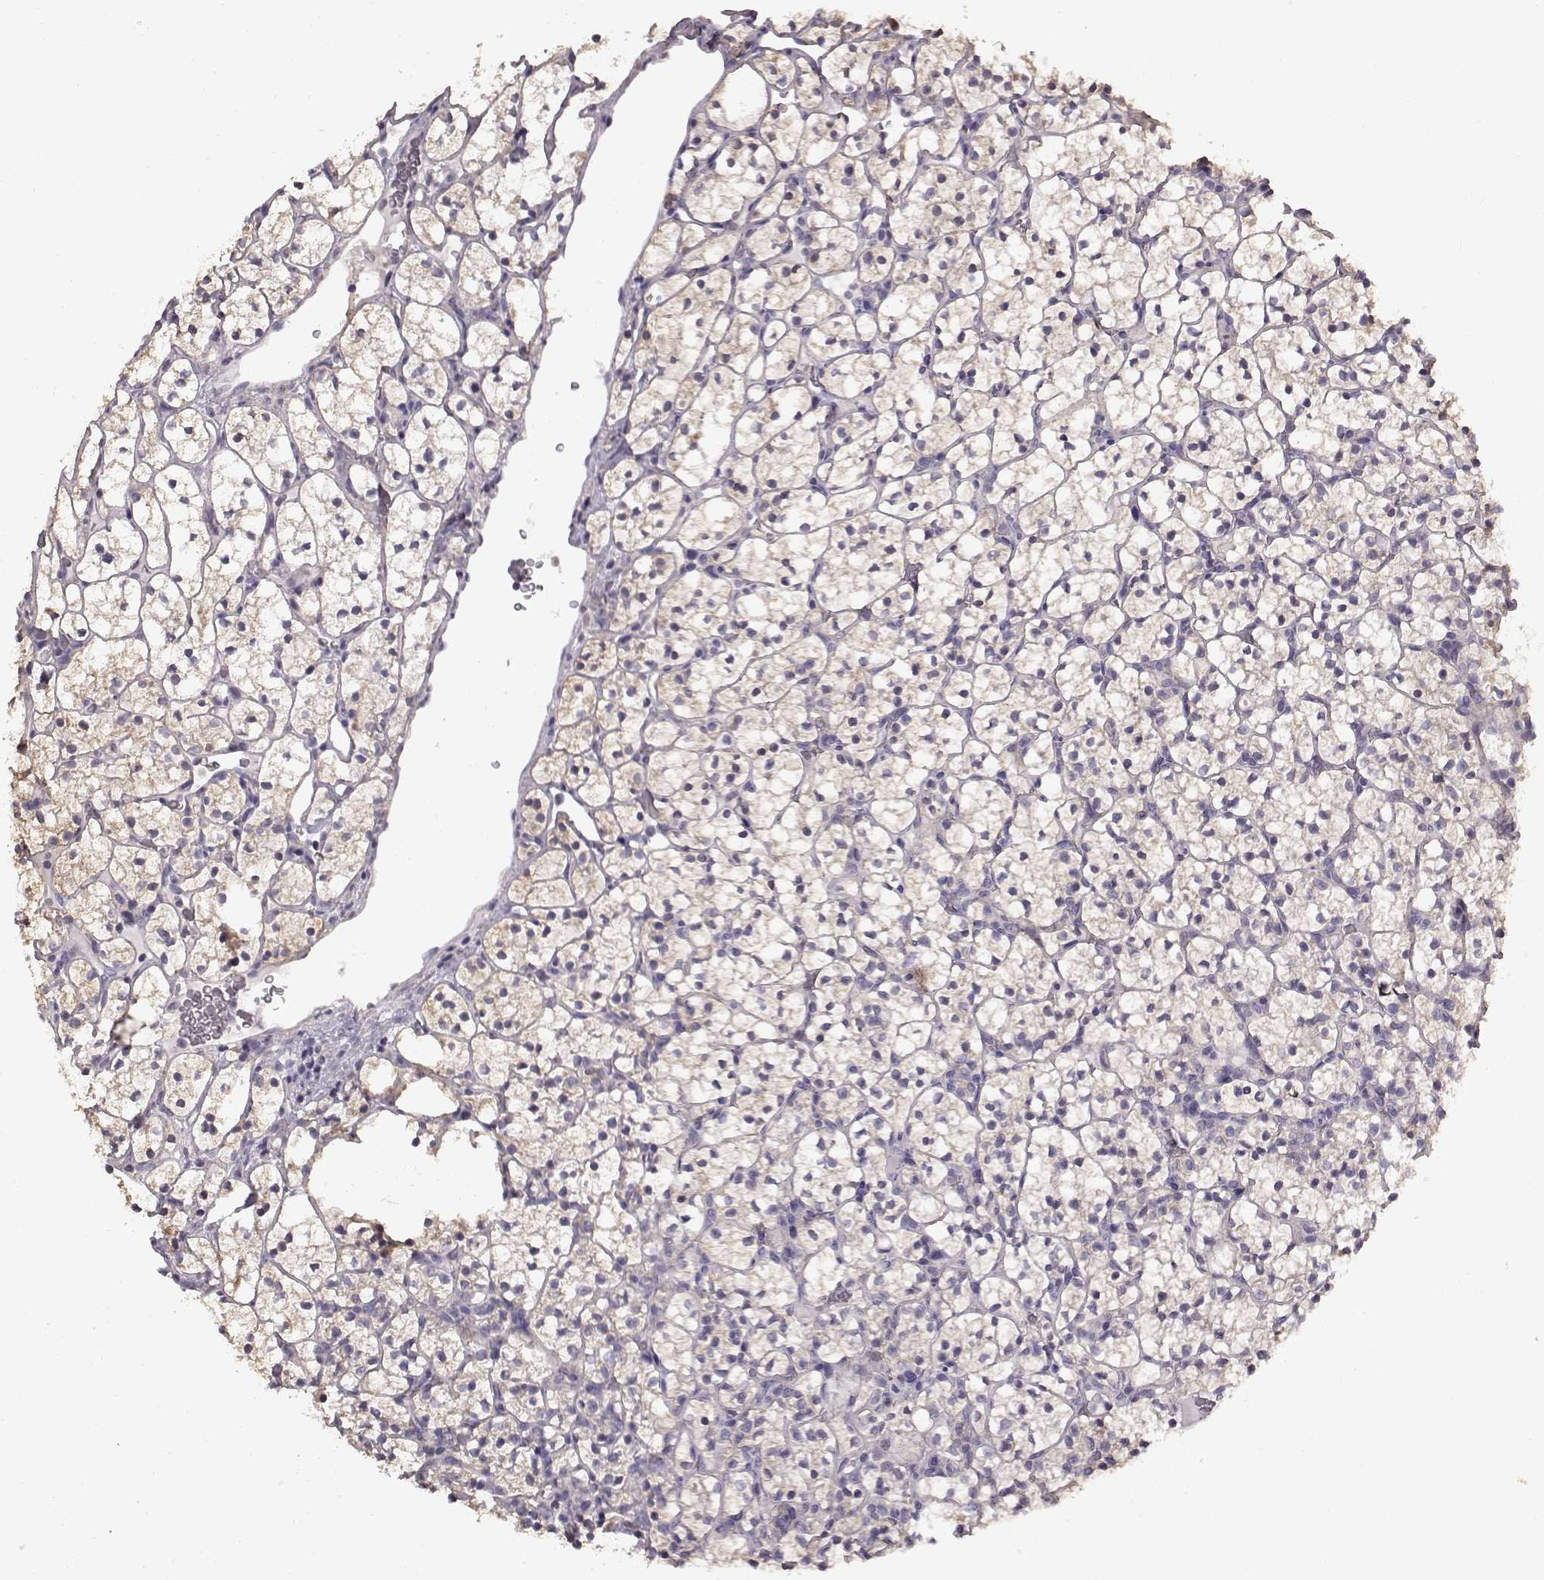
{"staining": {"intensity": "weak", "quantity": "<25%", "location": "cytoplasmic/membranous"}, "tissue": "renal cancer", "cell_type": "Tumor cells", "image_type": "cancer", "snomed": [{"axis": "morphology", "description": "Adenocarcinoma, NOS"}, {"axis": "topography", "description": "Kidney"}], "caption": "IHC of renal adenocarcinoma reveals no positivity in tumor cells.", "gene": "ADGRG2", "patient": {"sex": "female", "age": 89}}